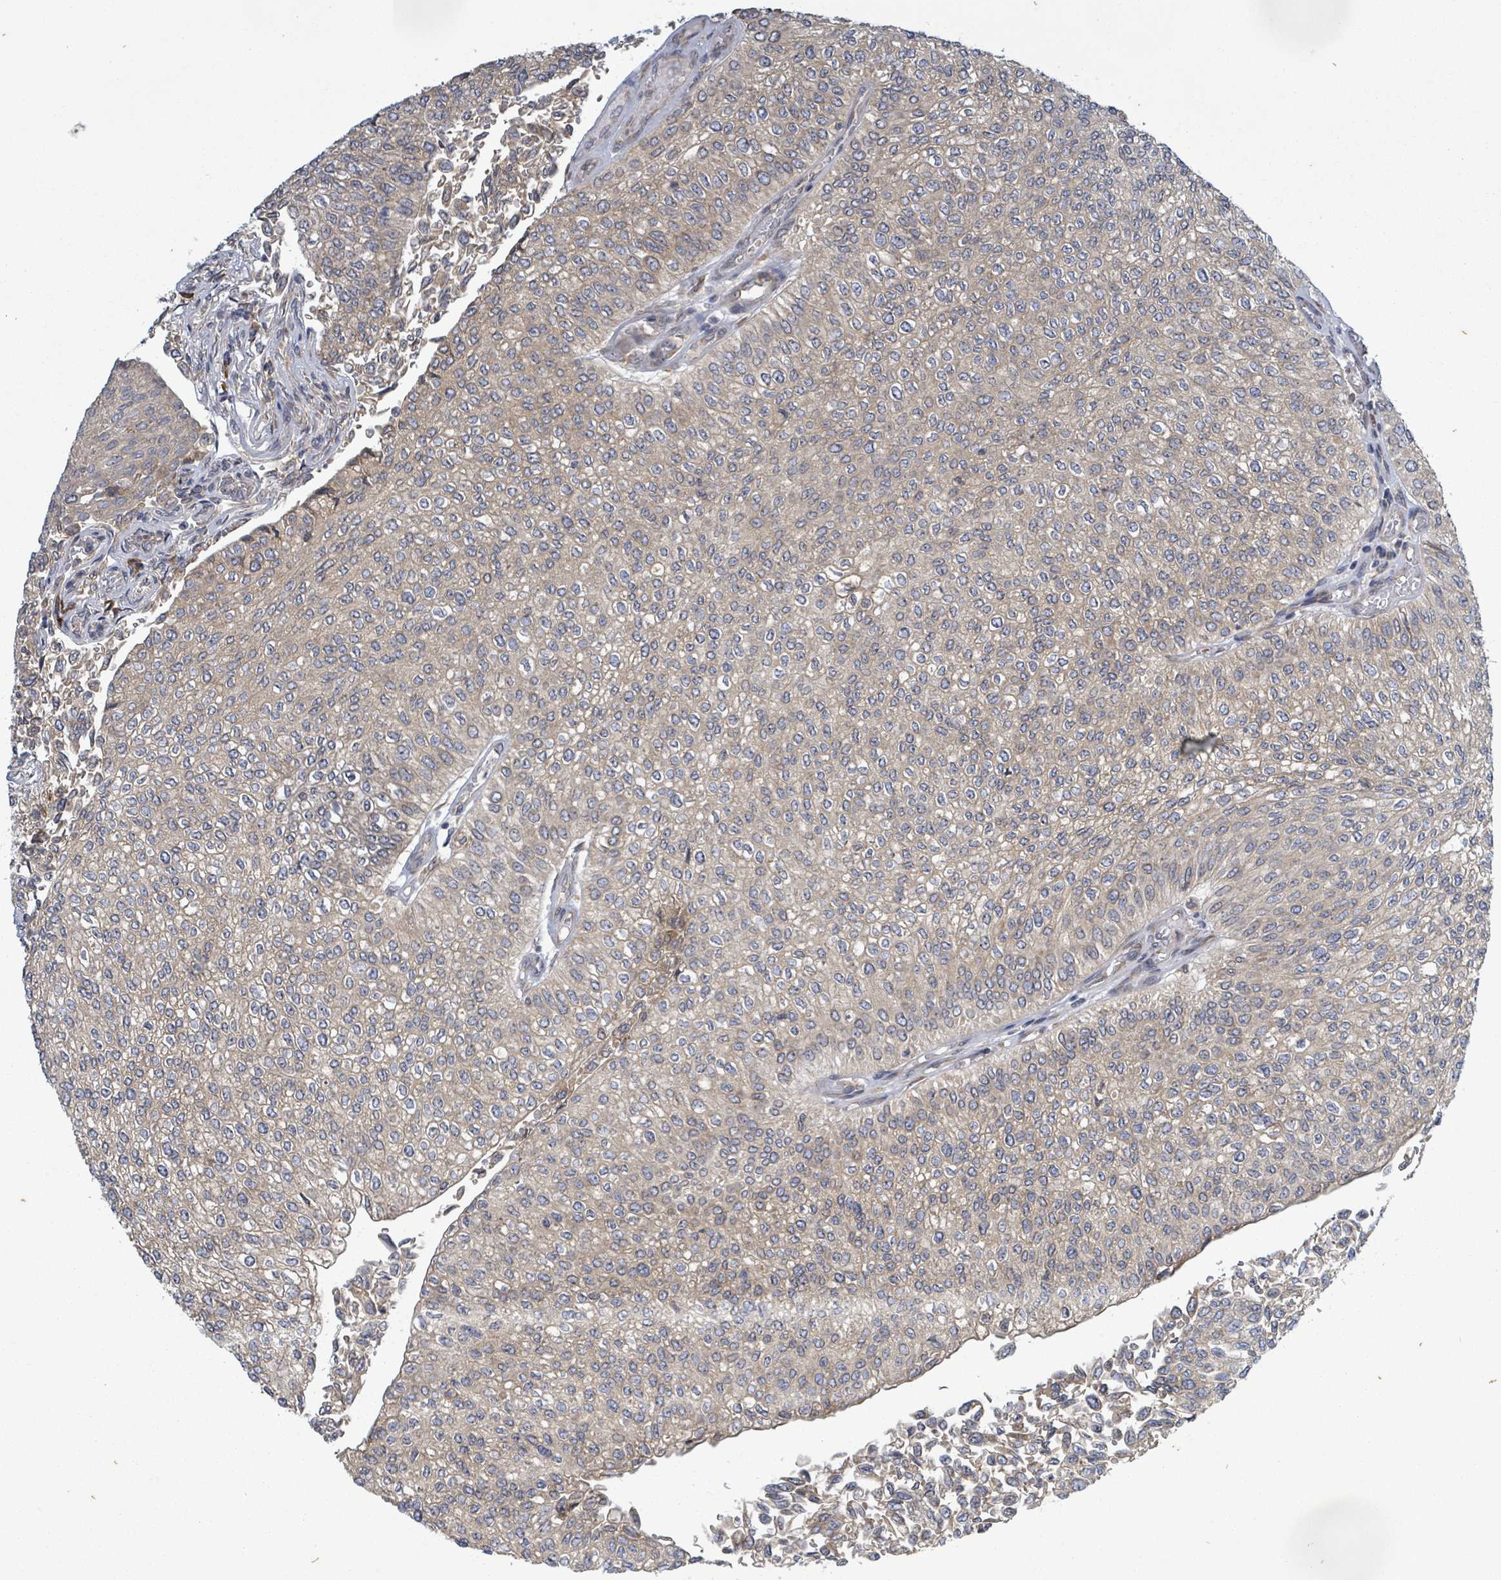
{"staining": {"intensity": "weak", "quantity": "<25%", "location": "cytoplasmic/membranous"}, "tissue": "urothelial cancer", "cell_type": "Tumor cells", "image_type": "cancer", "snomed": [{"axis": "morphology", "description": "Urothelial carcinoma, NOS"}, {"axis": "topography", "description": "Urinary bladder"}], "caption": "Immunohistochemical staining of urothelial cancer reveals no significant positivity in tumor cells.", "gene": "ATP13A1", "patient": {"sex": "male", "age": 59}}